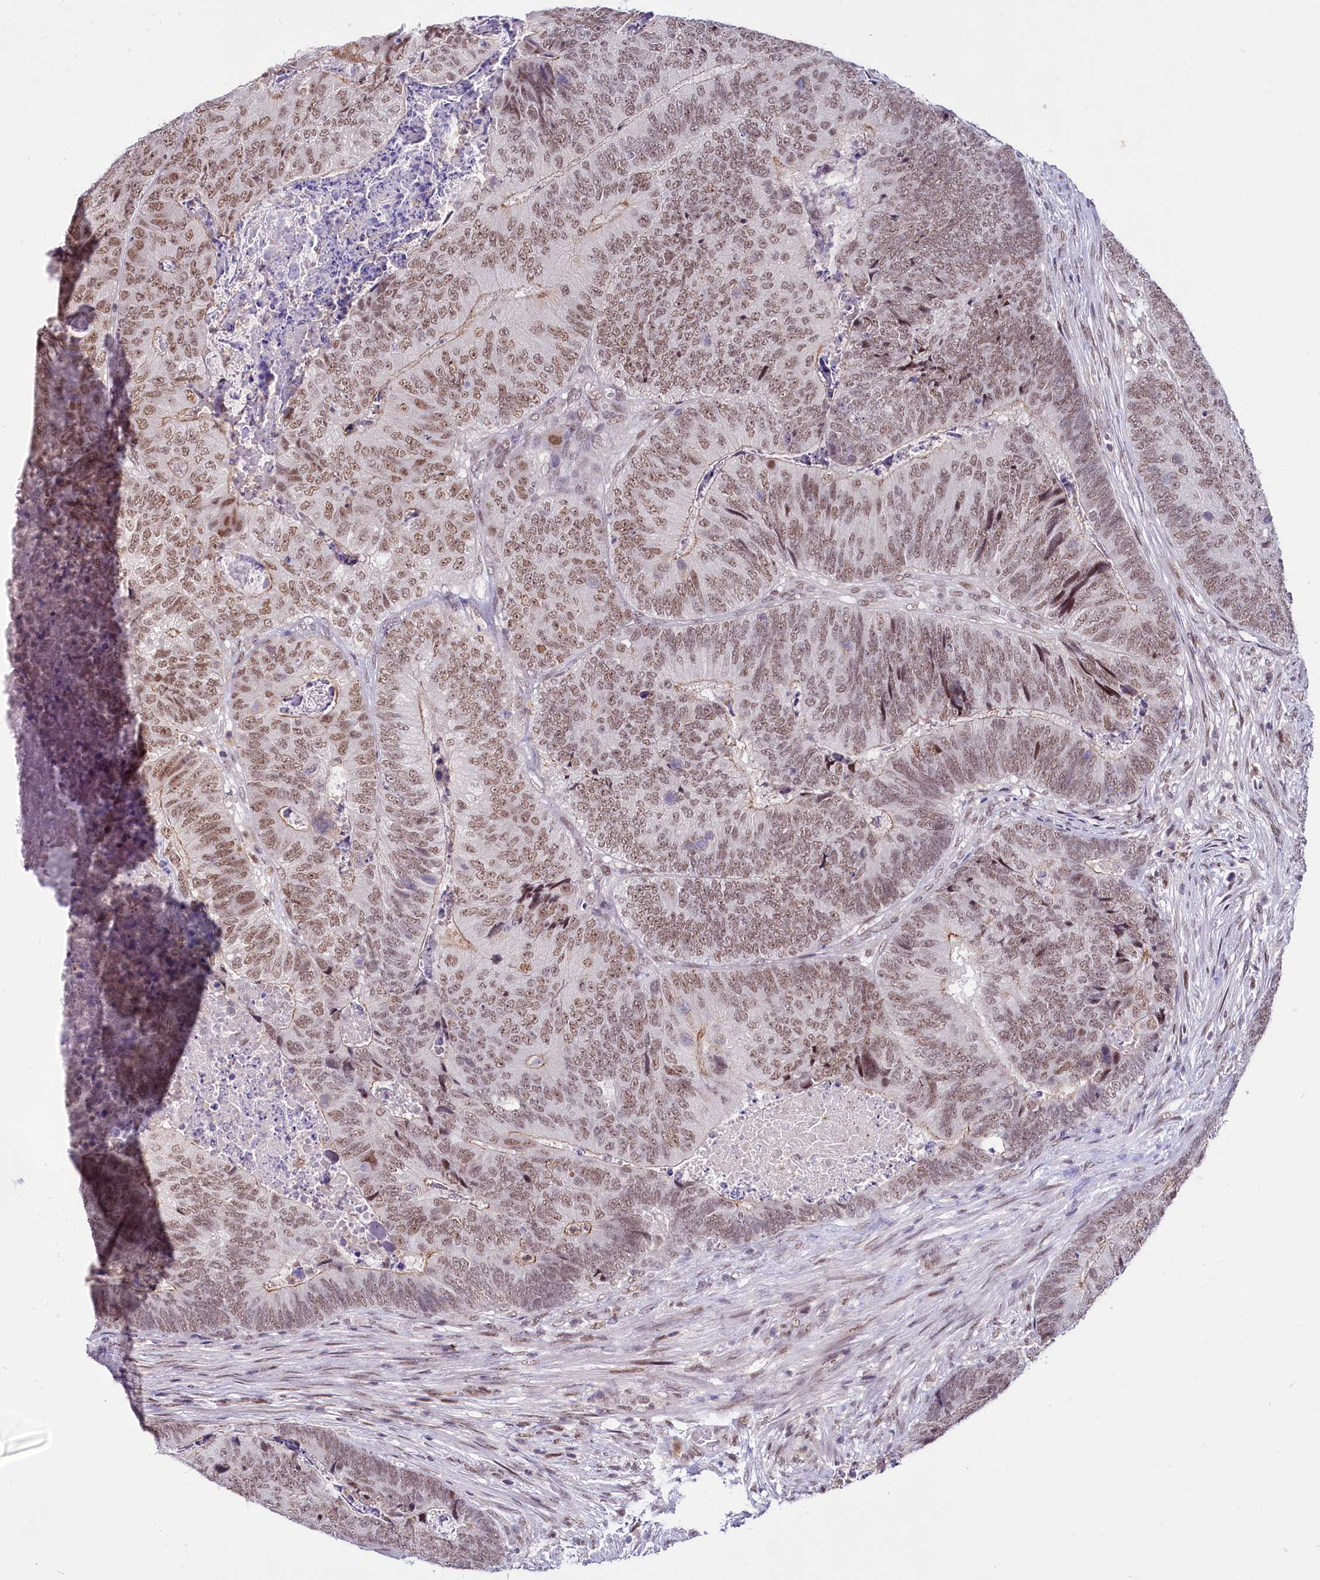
{"staining": {"intensity": "moderate", "quantity": ">75%", "location": "nuclear"}, "tissue": "colorectal cancer", "cell_type": "Tumor cells", "image_type": "cancer", "snomed": [{"axis": "morphology", "description": "Adenocarcinoma, NOS"}, {"axis": "topography", "description": "Colon"}], "caption": "An image of human colorectal cancer stained for a protein shows moderate nuclear brown staining in tumor cells.", "gene": "SCAF11", "patient": {"sex": "female", "age": 67}}